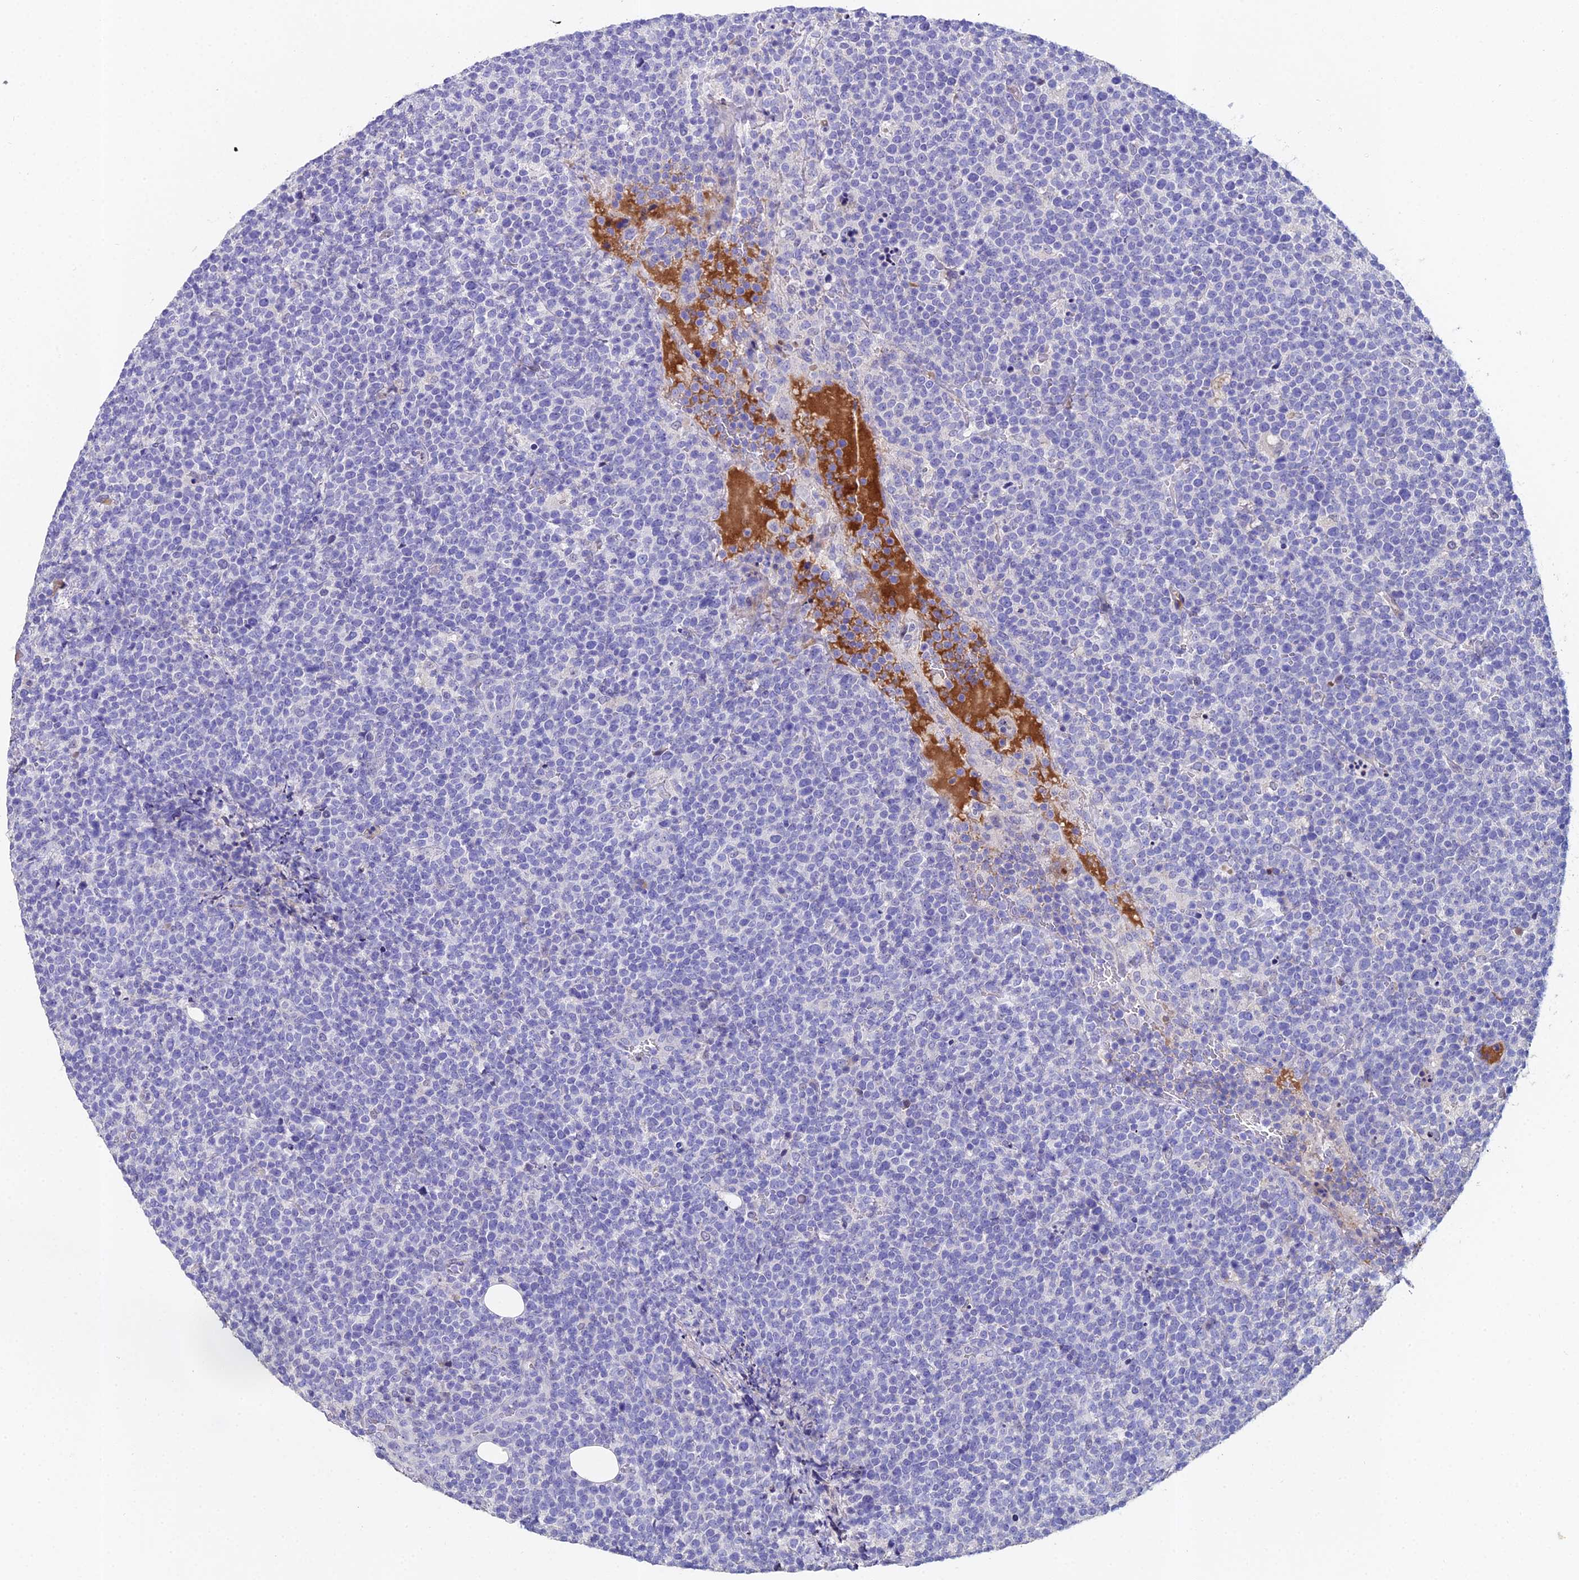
{"staining": {"intensity": "negative", "quantity": "none", "location": "none"}, "tissue": "lymphoma", "cell_type": "Tumor cells", "image_type": "cancer", "snomed": [{"axis": "morphology", "description": "Malignant lymphoma, non-Hodgkin's type, High grade"}, {"axis": "topography", "description": "Lymph node"}], "caption": "High power microscopy micrograph of an immunohistochemistry (IHC) histopathology image of high-grade malignant lymphoma, non-Hodgkin's type, revealing no significant staining in tumor cells. (IHC, brightfield microscopy, high magnification).", "gene": "ESRRG", "patient": {"sex": "male", "age": 61}}